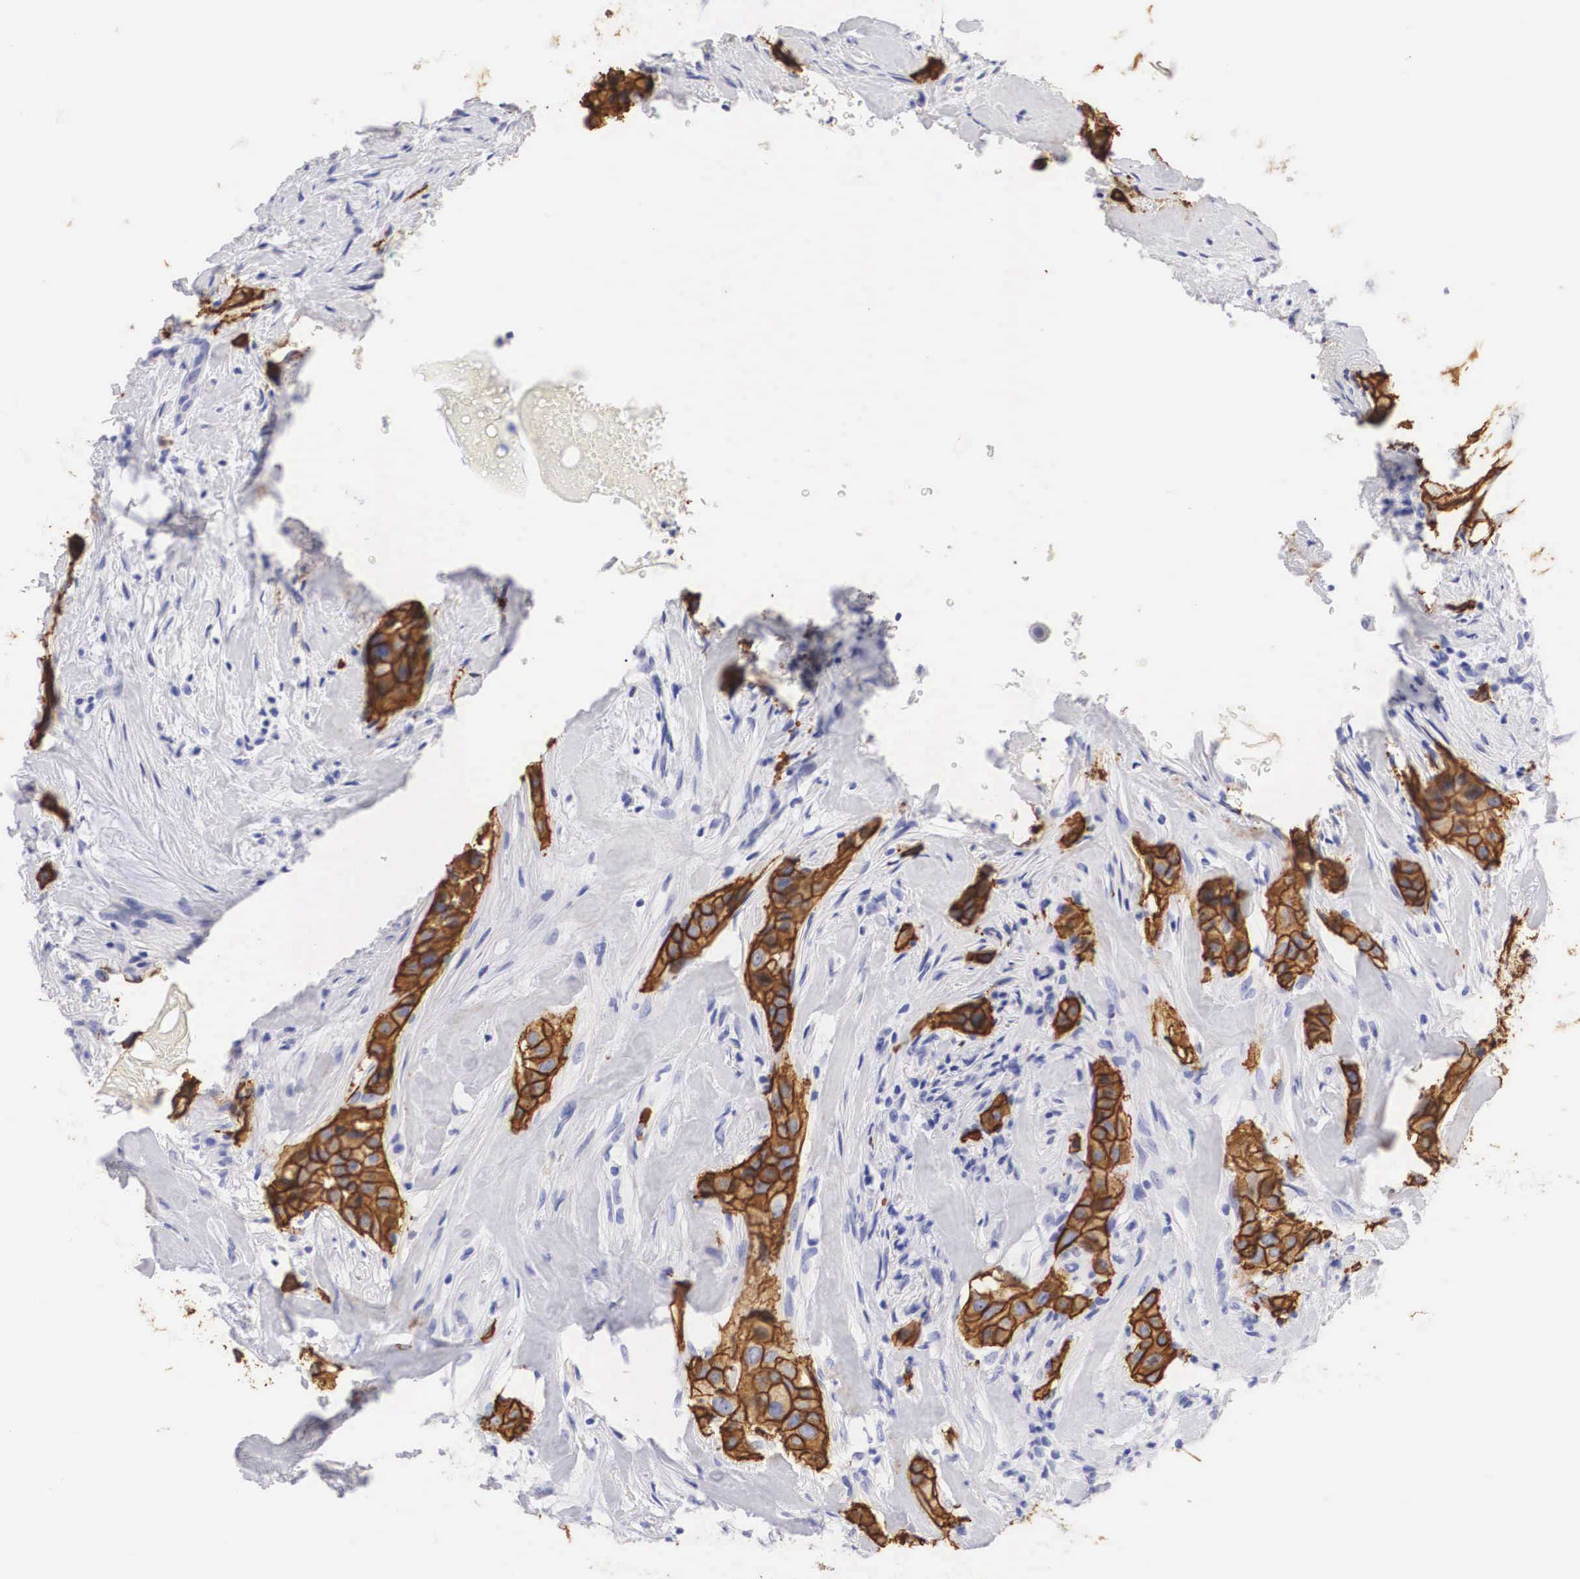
{"staining": {"intensity": "strong", "quantity": ">75%", "location": "cytoplasmic/membranous"}, "tissue": "breast cancer", "cell_type": "Tumor cells", "image_type": "cancer", "snomed": [{"axis": "morphology", "description": "Duct carcinoma"}, {"axis": "topography", "description": "Breast"}], "caption": "Intraductal carcinoma (breast) tissue reveals strong cytoplasmic/membranous positivity in about >75% of tumor cells, visualized by immunohistochemistry. The staining was performed using DAB (3,3'-diaminobenzidine), with brown indicating positive protein expression. Nuclei are stained blue with hematoxylin.", "gene": "ERBB2", "patient": {"sex": "female", "age": 45}}